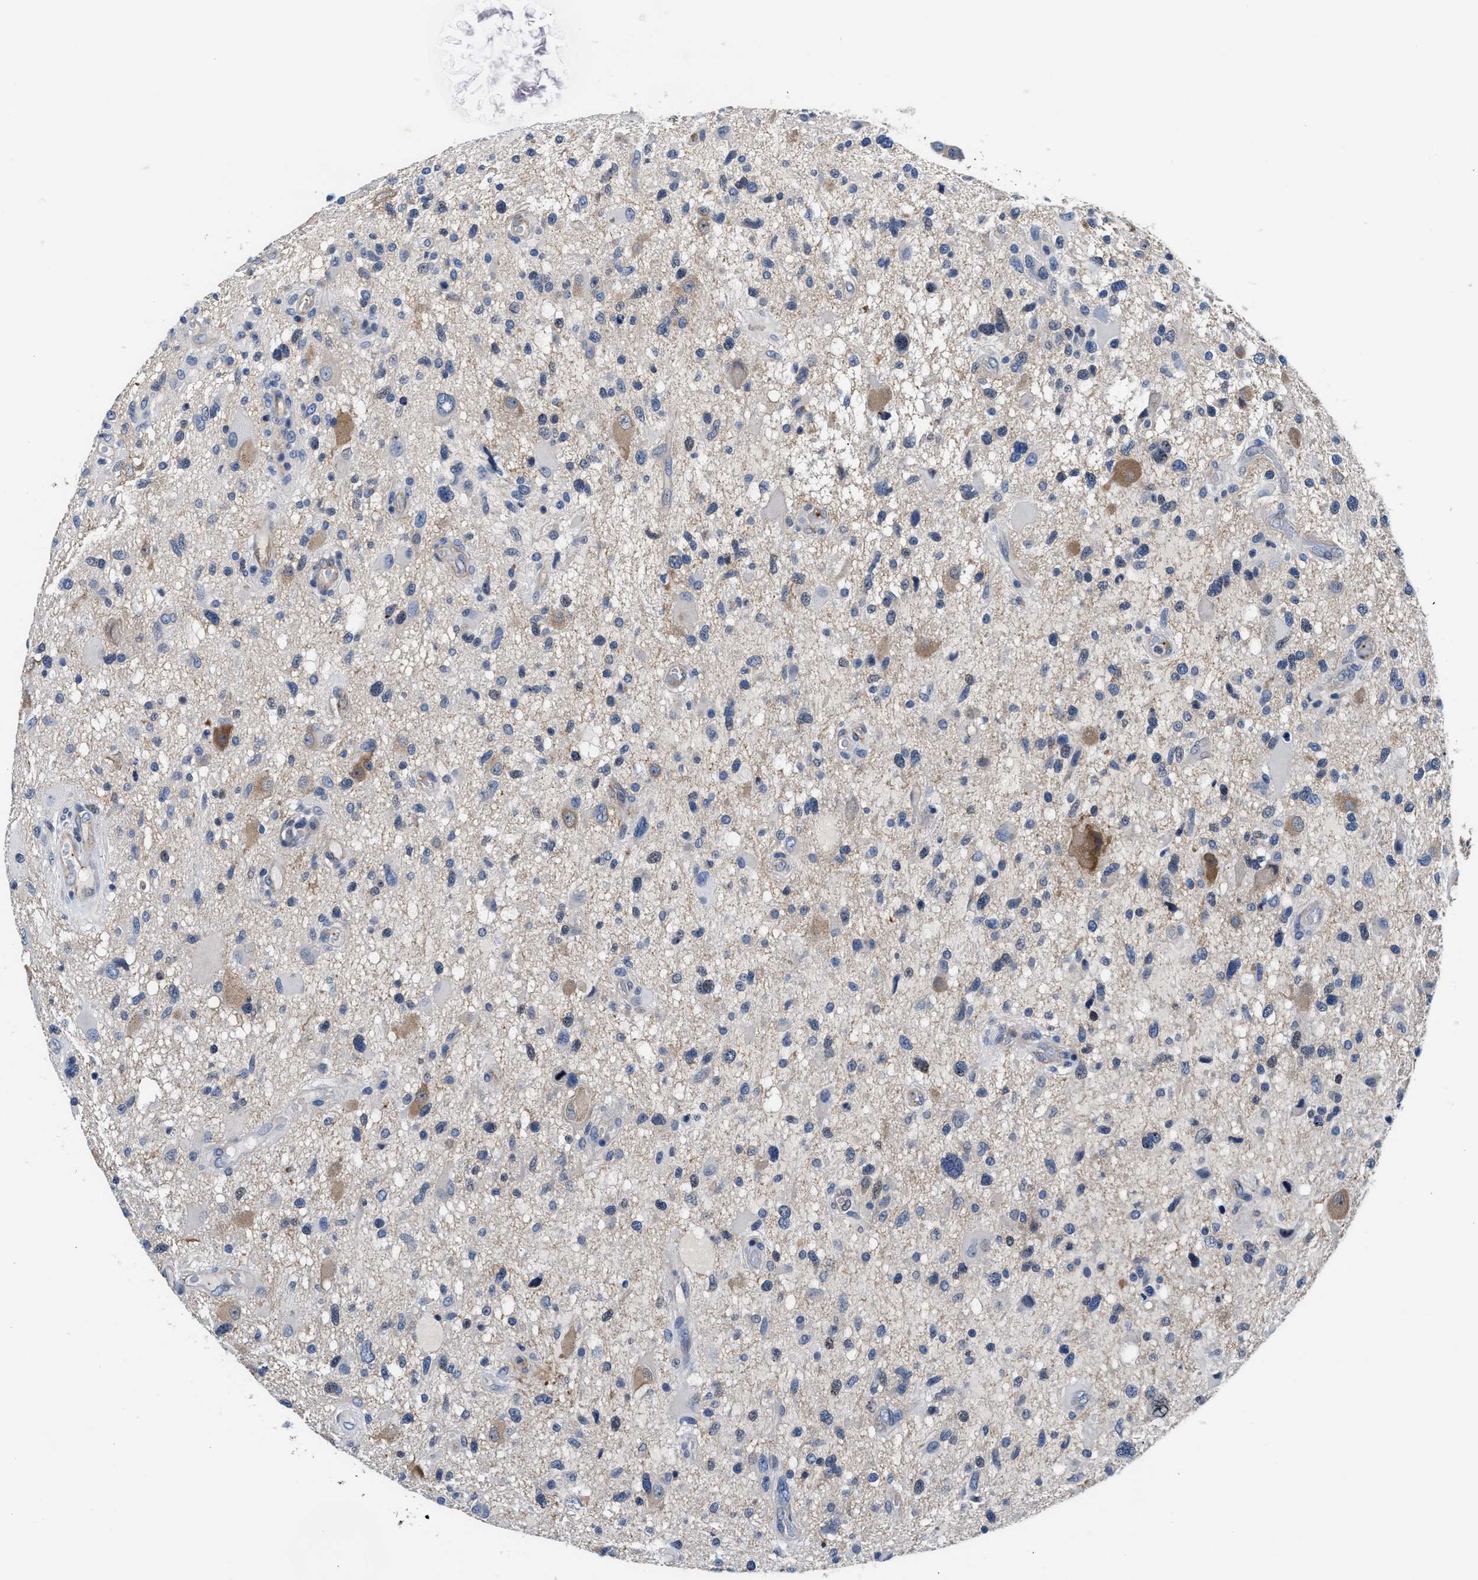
{"staining": {"intensity": "negative", "quantity": "none", "location": "none"}, "tissue": "glioma", "cell_type": "Tumor cells", "image_type": "cancer", "snomed": [{"axis": "morphology", "description": "Glioma, malignant, High grade"}, {"axis": "topography", "description": "Brain"}], "caption": "A histopathology image of human glioma is negative for staining in tumor cells.", "gene": "PARG", "patient": {"sex": "male", "age": 33}}